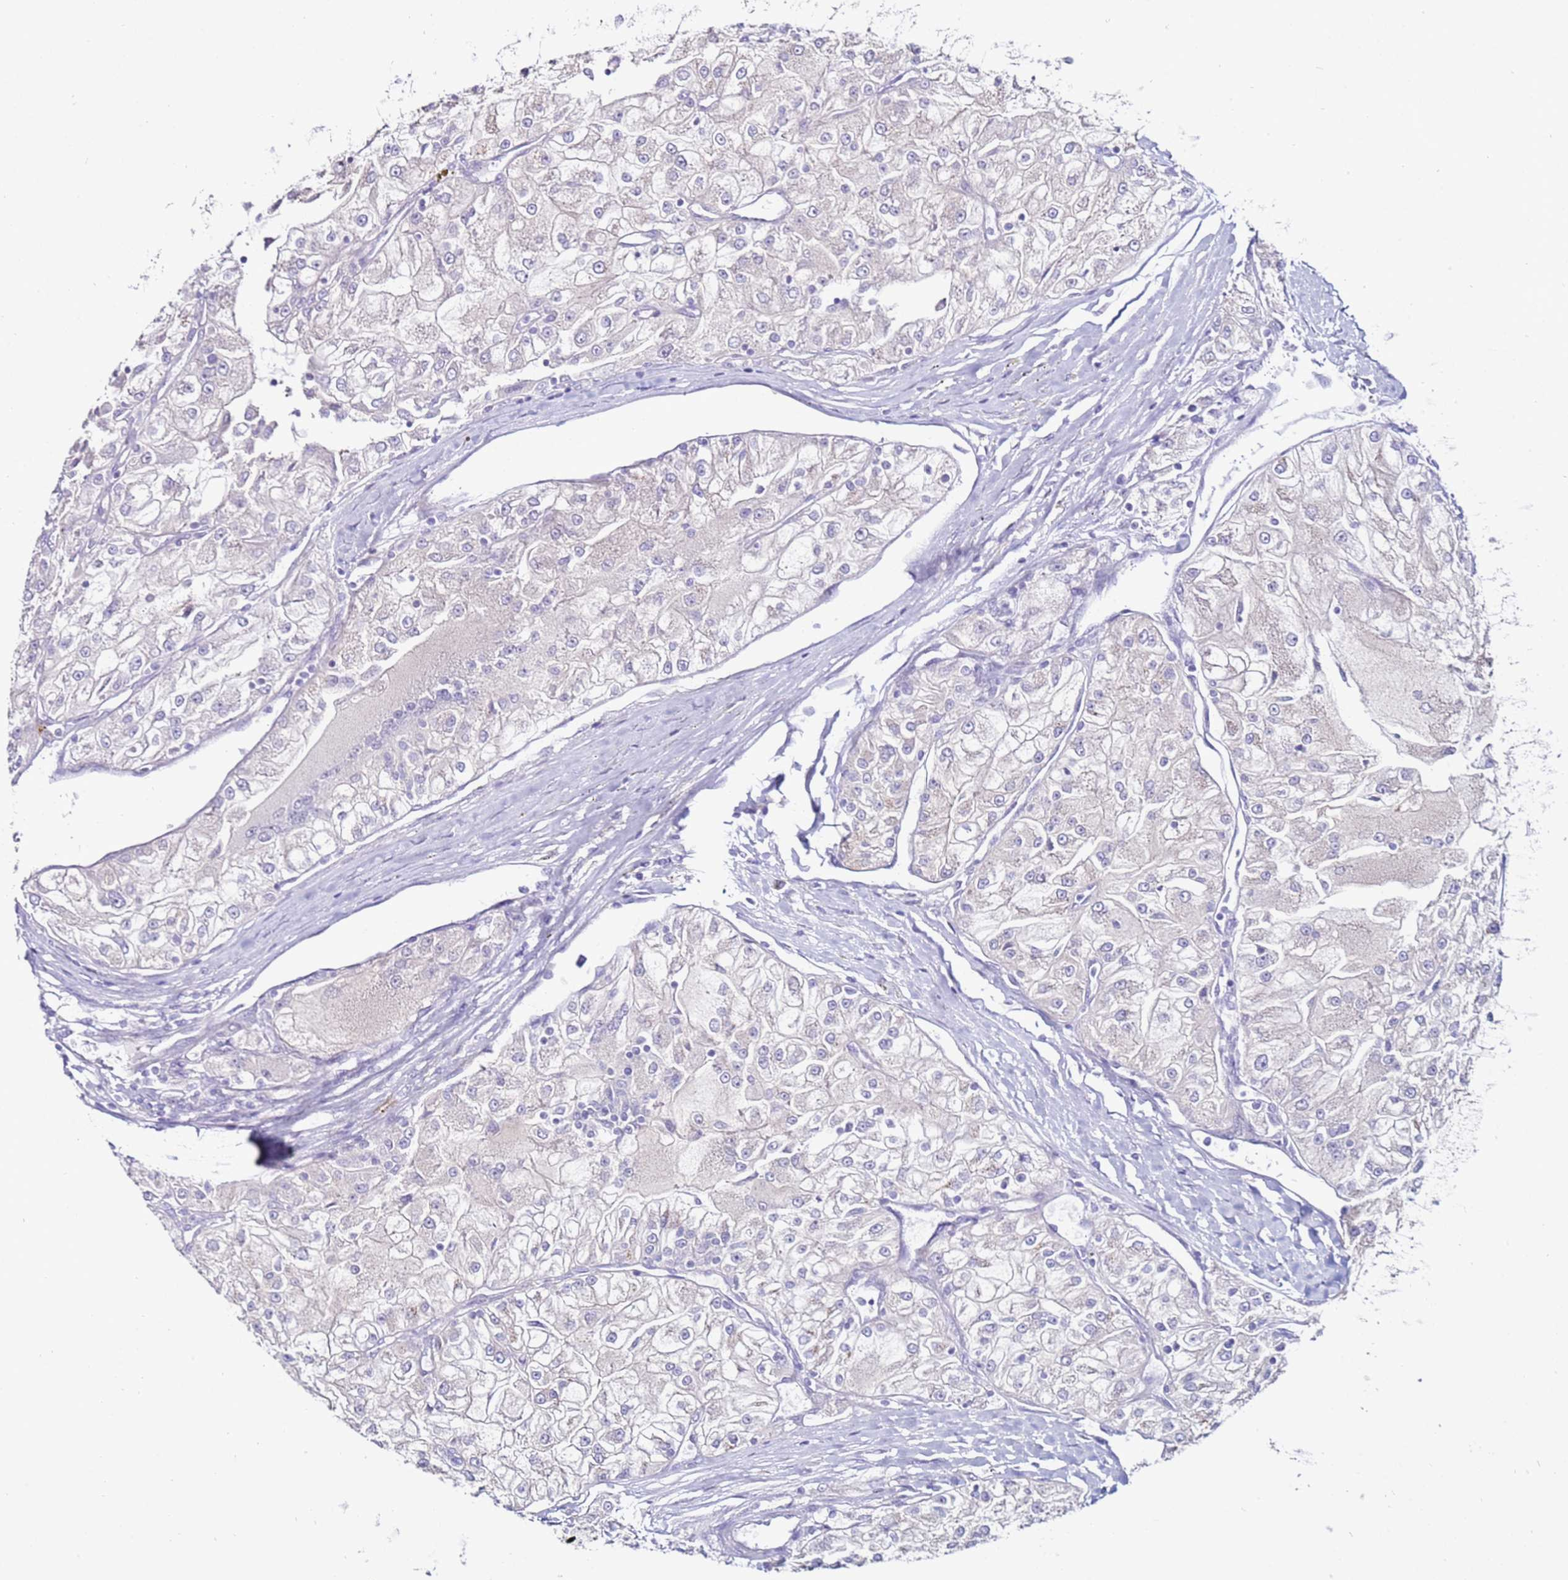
{"staining": {"intensity": "negative", "quantity": "none", "location": "none"}, "tissue": "renal cancer", "cell_type": "Tumor cells", "image_type": "cancer", "snomed": [{"axis": "morphology", "description": "Adenocarcinoma, NOS"}, {"axis": "topography", "description": "Kidney"}], "caption": "Tumor cells show no significant protein positivity in renal adenocarcinoma.", "gene": "GPN3", "patient": {"sex": "female", "age": 72}}